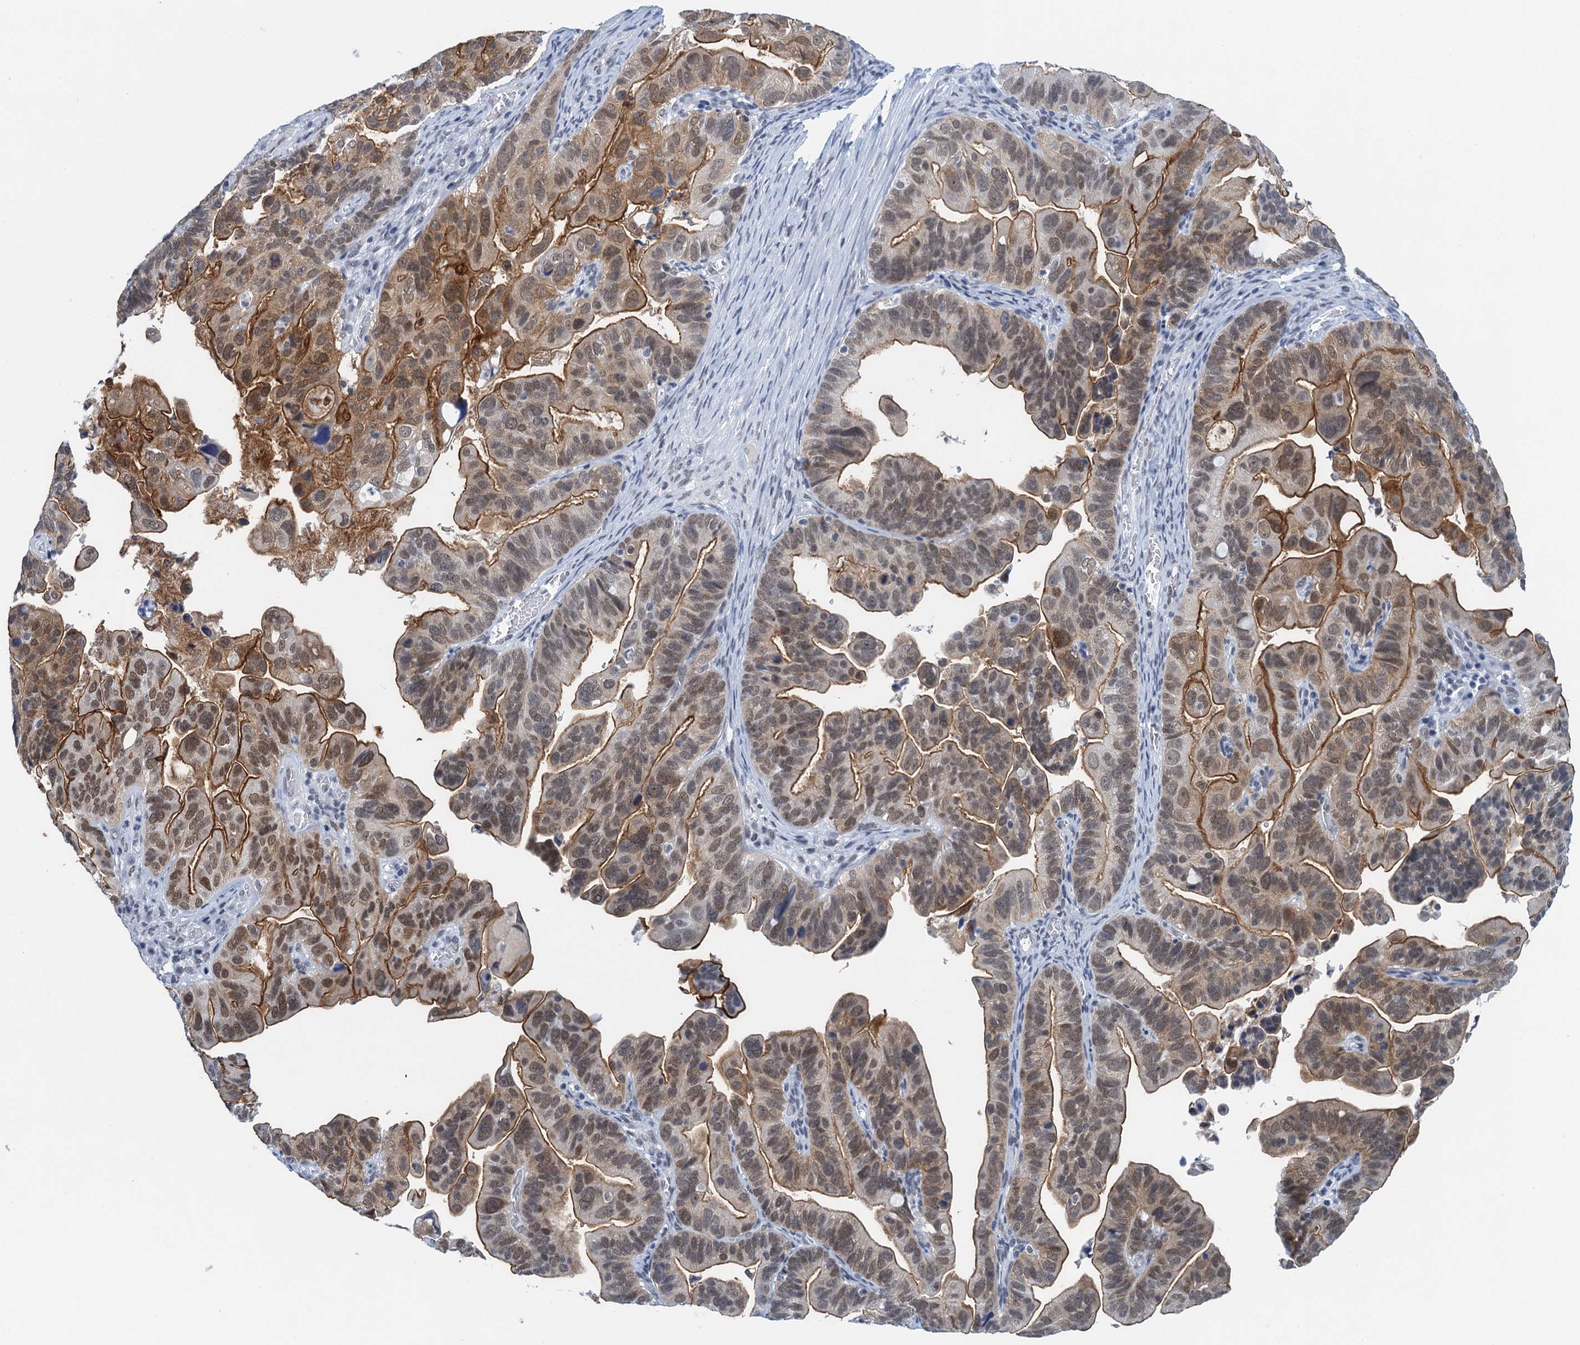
{"staining": {"intensity": "moderate", "quantity": ">75%", "location": "cytoplasmic/membranous,nuclear"}, "tissue": "ovarian cancer", "cell_type": "Tumor cells", "image_type": "cancer", "snomed": [{"axis": "morphology", "description": "Cystadenocarcinoma, serous, NOS"}, {"axis": "topography", "description": "Ovary"}], "caption": "The histopathology image exhibits immunohistochemical staining of serous cystadenocarcinoma (ovarian). There is moderate cytoplasmic/membranous and nuclear positivity is seen in approximately >75% of tumor cells. Using DAB (3,3'-diaminobenzidine) (brown) and hematoxylin (blue) stains, captured at high magnification using brightfield microscopy.", "gene": "EPS8L1", "patient": {"sex": "female", "age": 56}}